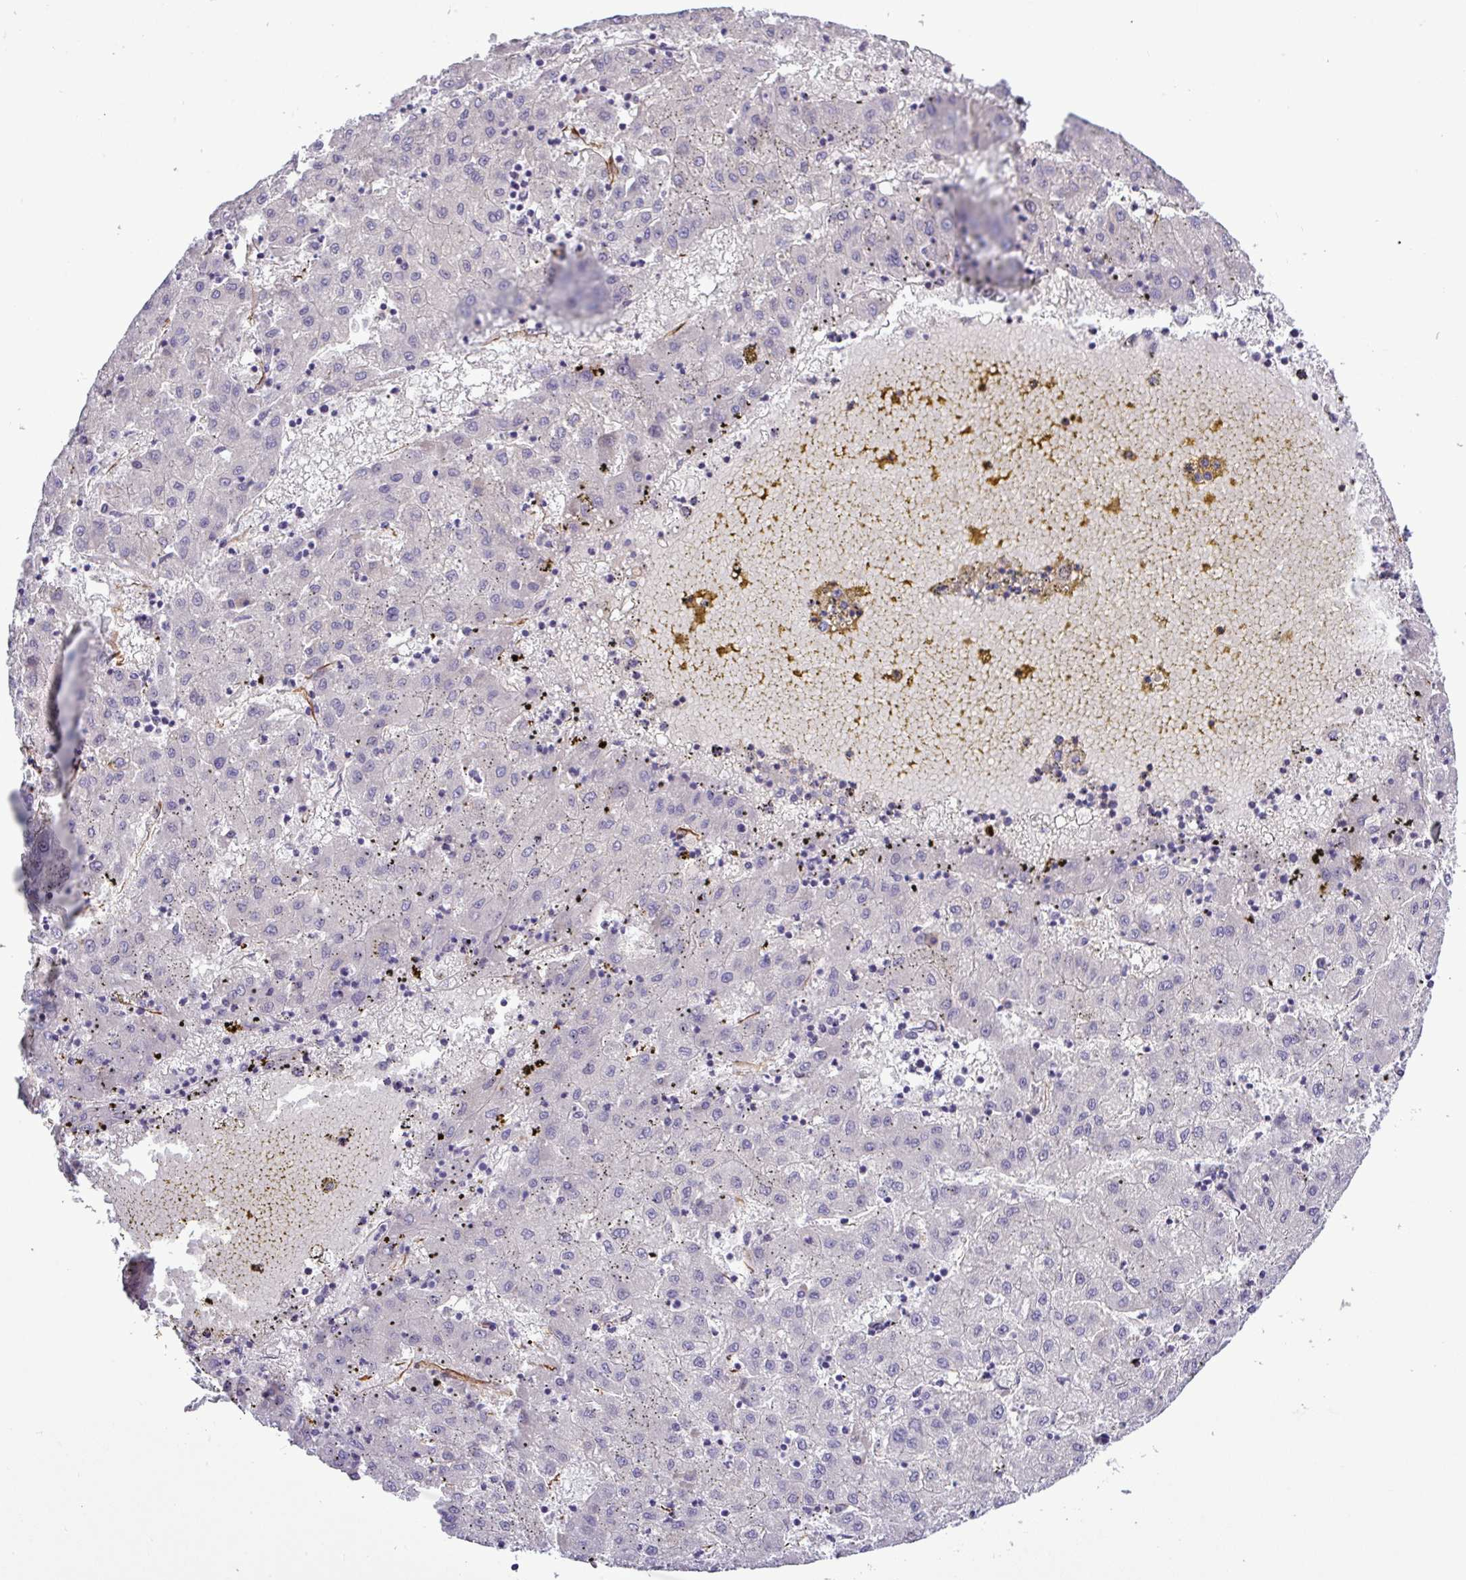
{"staining": {"intensity": "negative", "quantity": "none", "location": "none"}, "tissue": "liver cancer", "cell_type": "Tumor cells", "image_type": "cancer", "snomed": [{"axis": "morphology", "description": "Carcinoma, Hepatocellular, NOS"}, {"axis": "topography", "description": "Liver"}], "caption": "High magnification brightfield microscopy of liver cancer stained with DAB (brown) and counterstained with hematoxylin (blue): tumor cells show no significant positivity.", "gene": "PARD6A", "patient": {"sex": "male", "age": 72}}